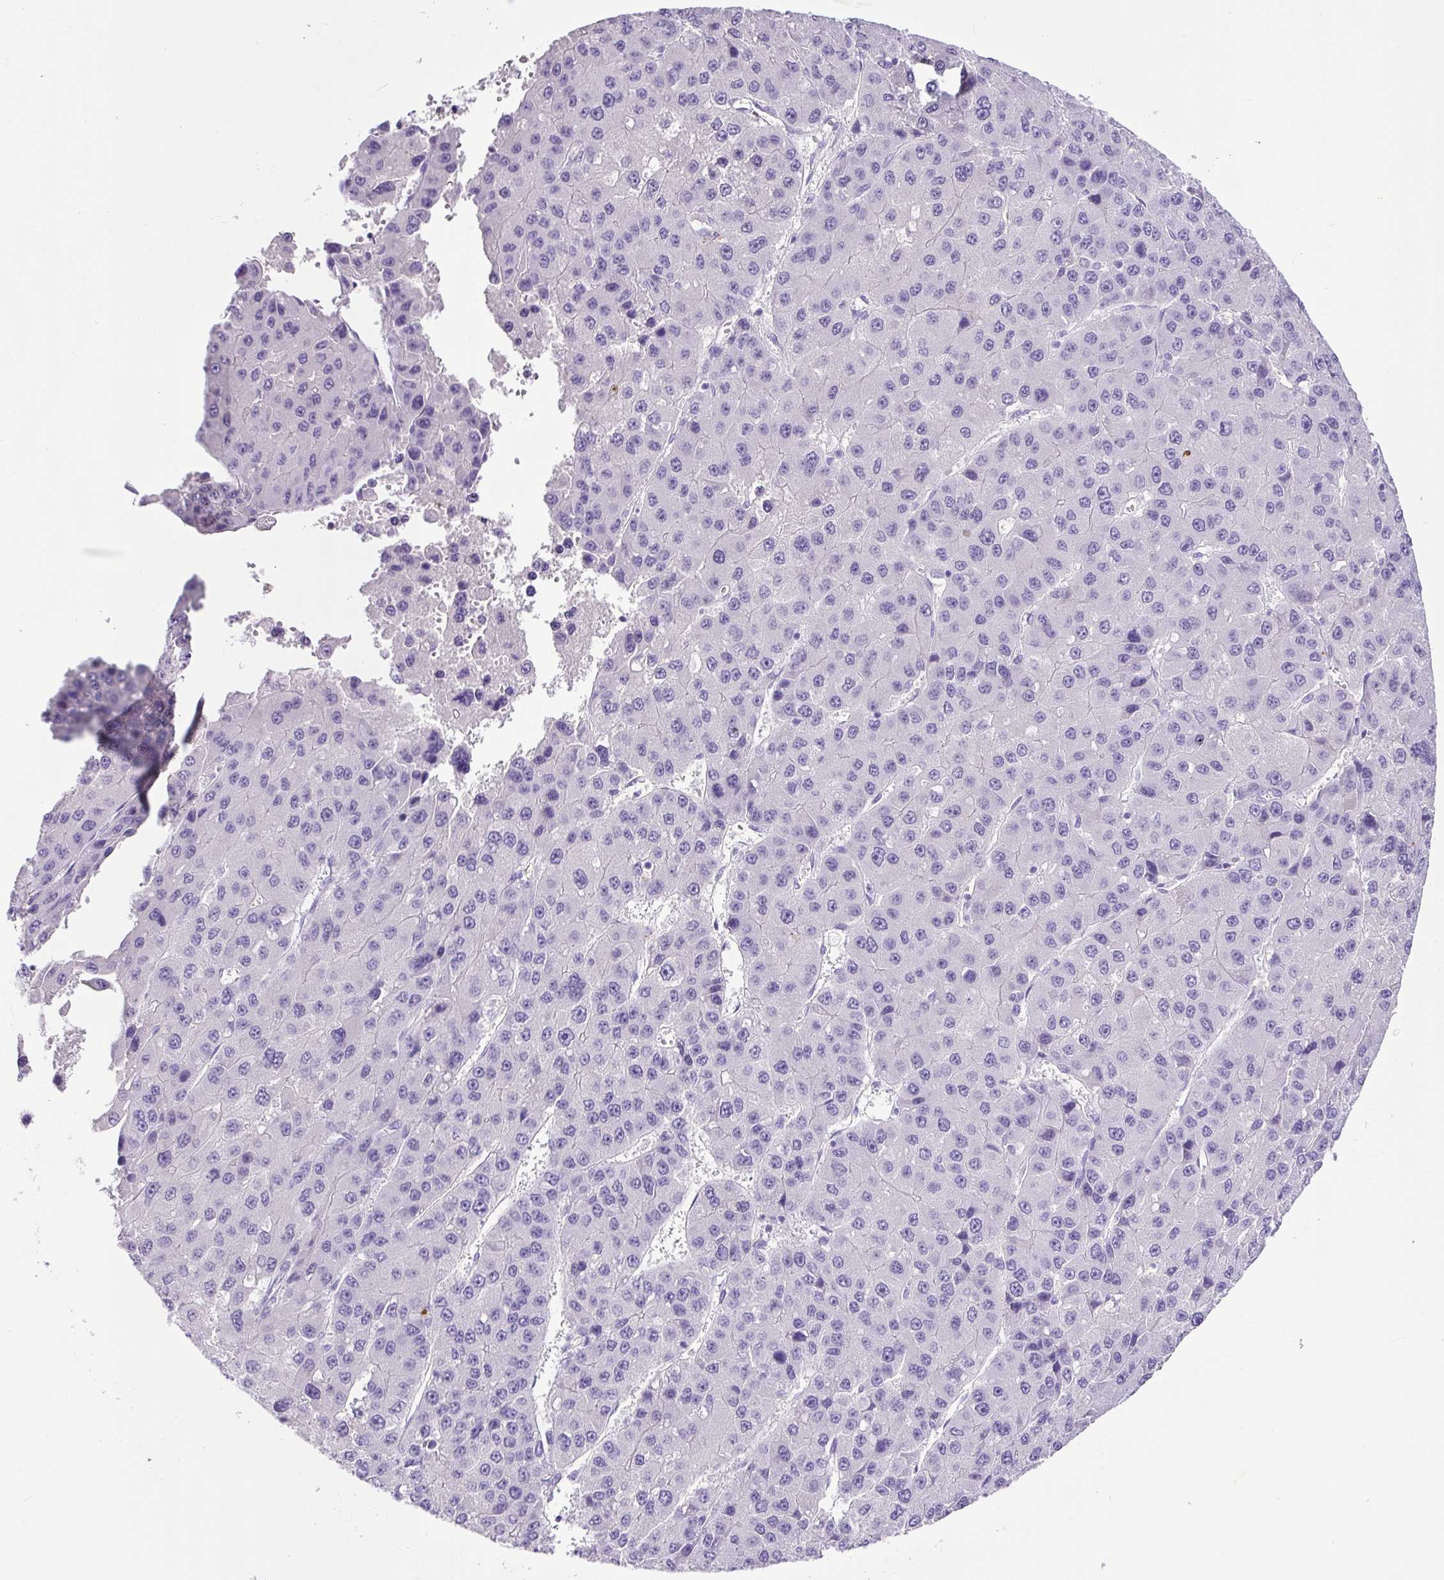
{"staining": {"intensity": "negative", "quantity": "none", "location": "none"}, "tissue": "liver cancer", "cell_type": "Tumor cells", "image_type": "cancer", "snomed": [{"axis": "morphology", "description": "Carcinoma, Hepatocellular, NOS"}, {"axis": "topography", "description": "Liver"}], "caption": "A histopathology image of liver cancer stained for a protein demonstrates no brown staining in tumor cells.", "gene": "SP8", "patient": {"sex": "female", "age": 73}}